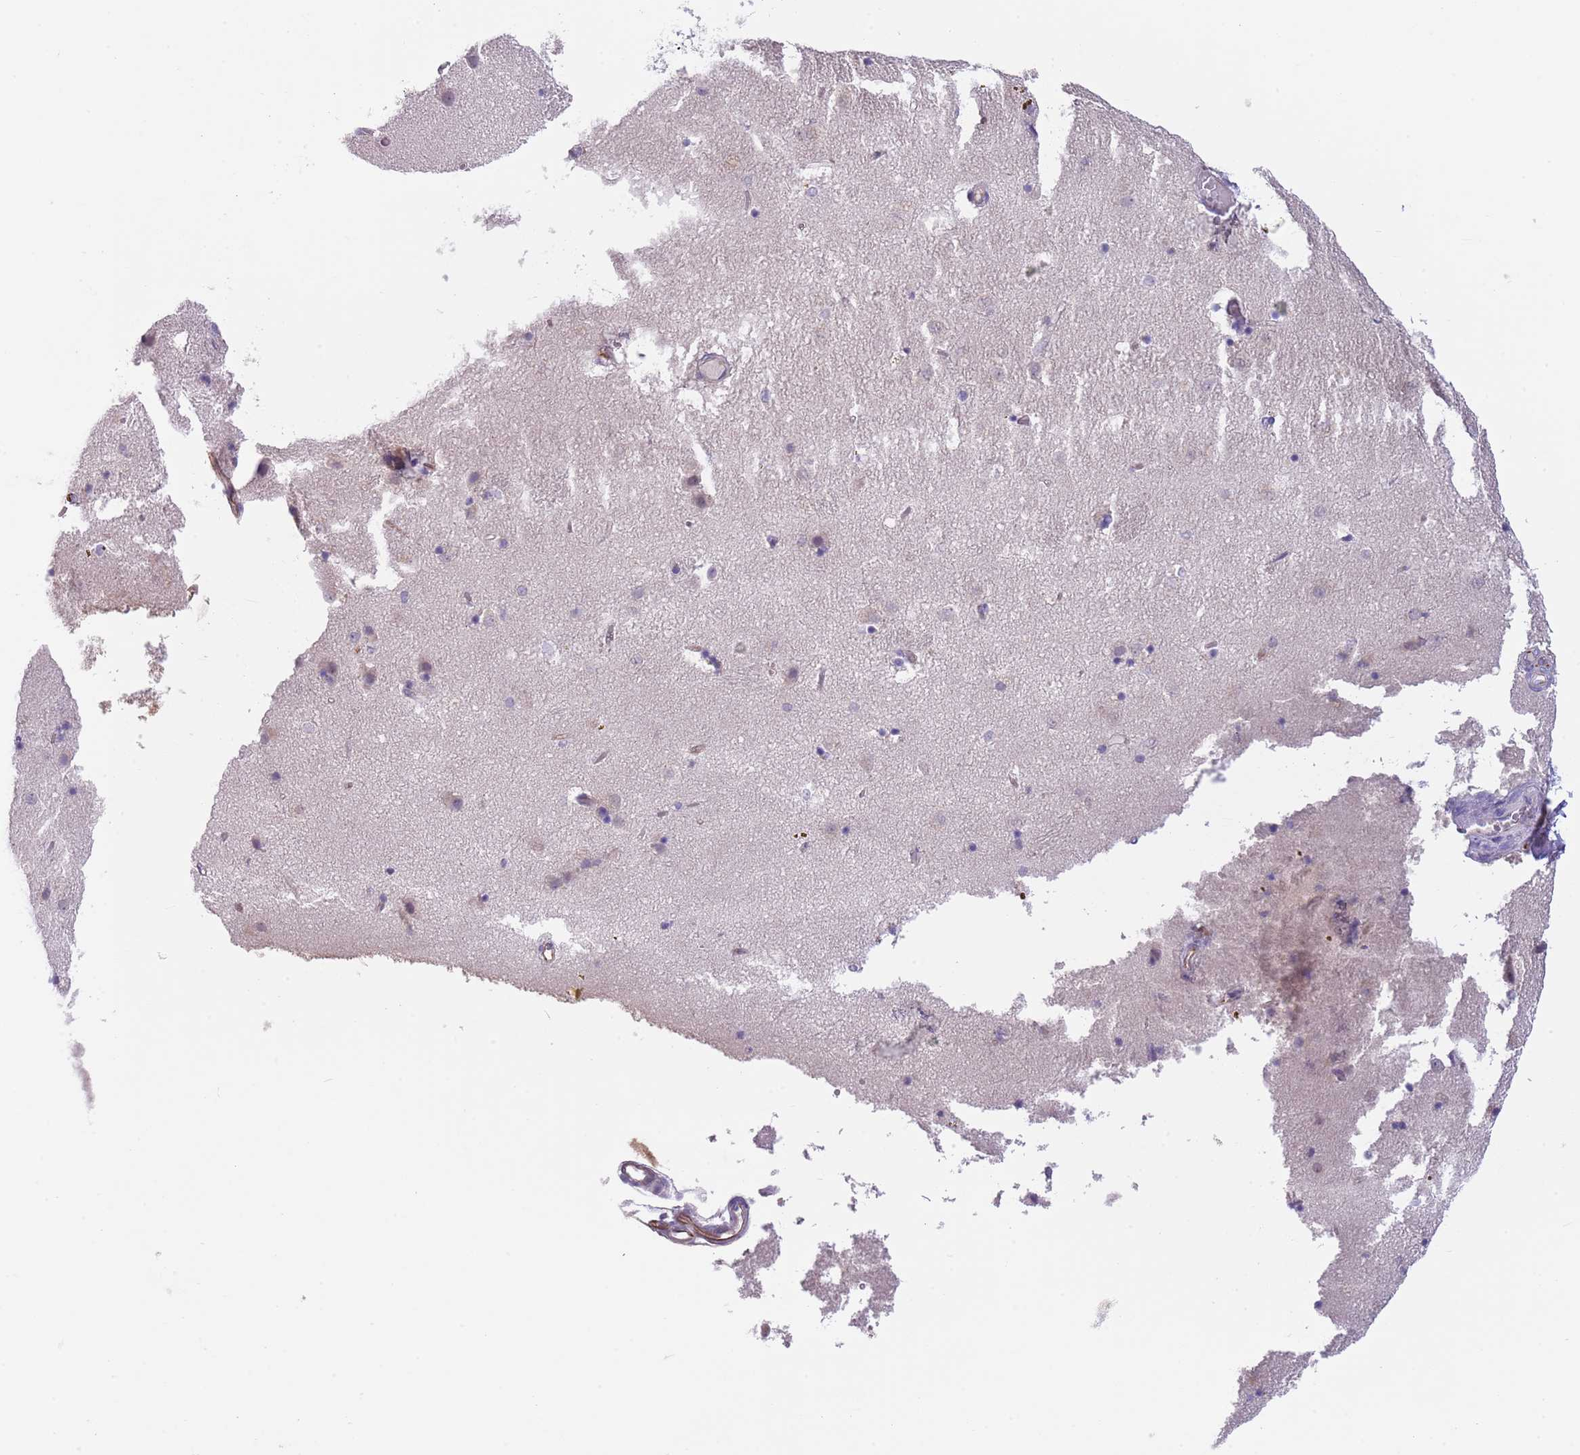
{"staining": {"intensity": "negative", "quantity": "none", "location": "none"}, "tissue": "caudate", "cell_type": "Glial cells", "image_type": "normal", "snomed": [{"axis": "morphology", "description": "Normal tissue, NOS"}, {"axis": "topography", "description": "Lateral ventricle wall"}], "caption": "Immunohistochemical staining of unremarkable caudate exhibits no significant expression in glial cells. The staining is performed using DAB brown chromogen with nuclei counter-stained in using hematoxylin.", "gene": "TSGA13", "patient": {"sex": "male", "age": 70}}